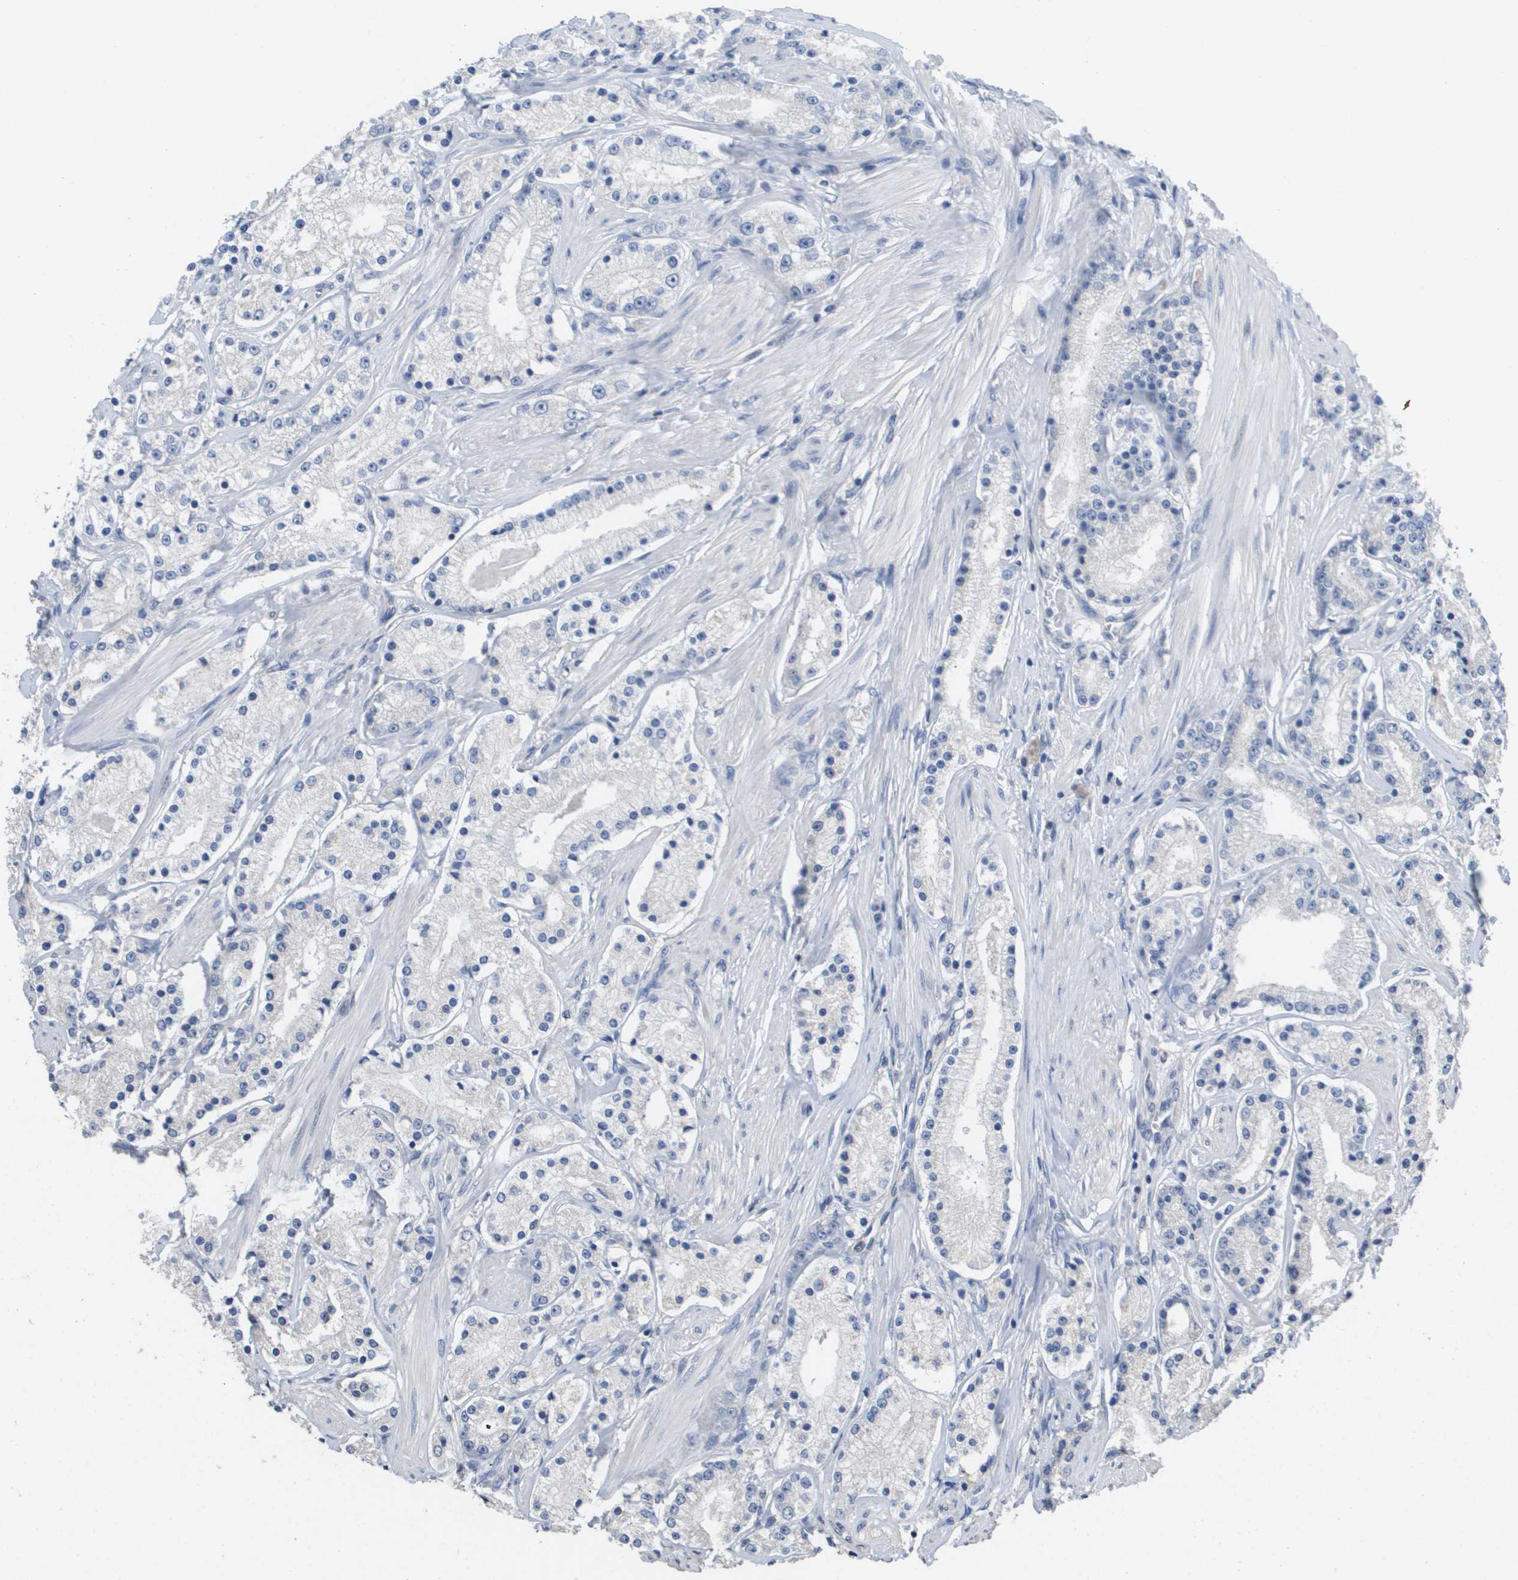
{"staining": {"intensity": "negative", "quantity": "none", "location": "none"}, "tissue": "prostate cancer", "cell_type": "Tumor cells", "image_type": "cancer", "snomed": [{"axis": "morphology", "description": "Adenocarcinoma, Low grade"}, {"axis": "topography", "description": "Prostate"}], "caption": "Immunohistochemistry of human prostate cancer reveals no positivity in tumor cells.", "gene": "CA9", "patient": {"sex": "male", "age": 63}}